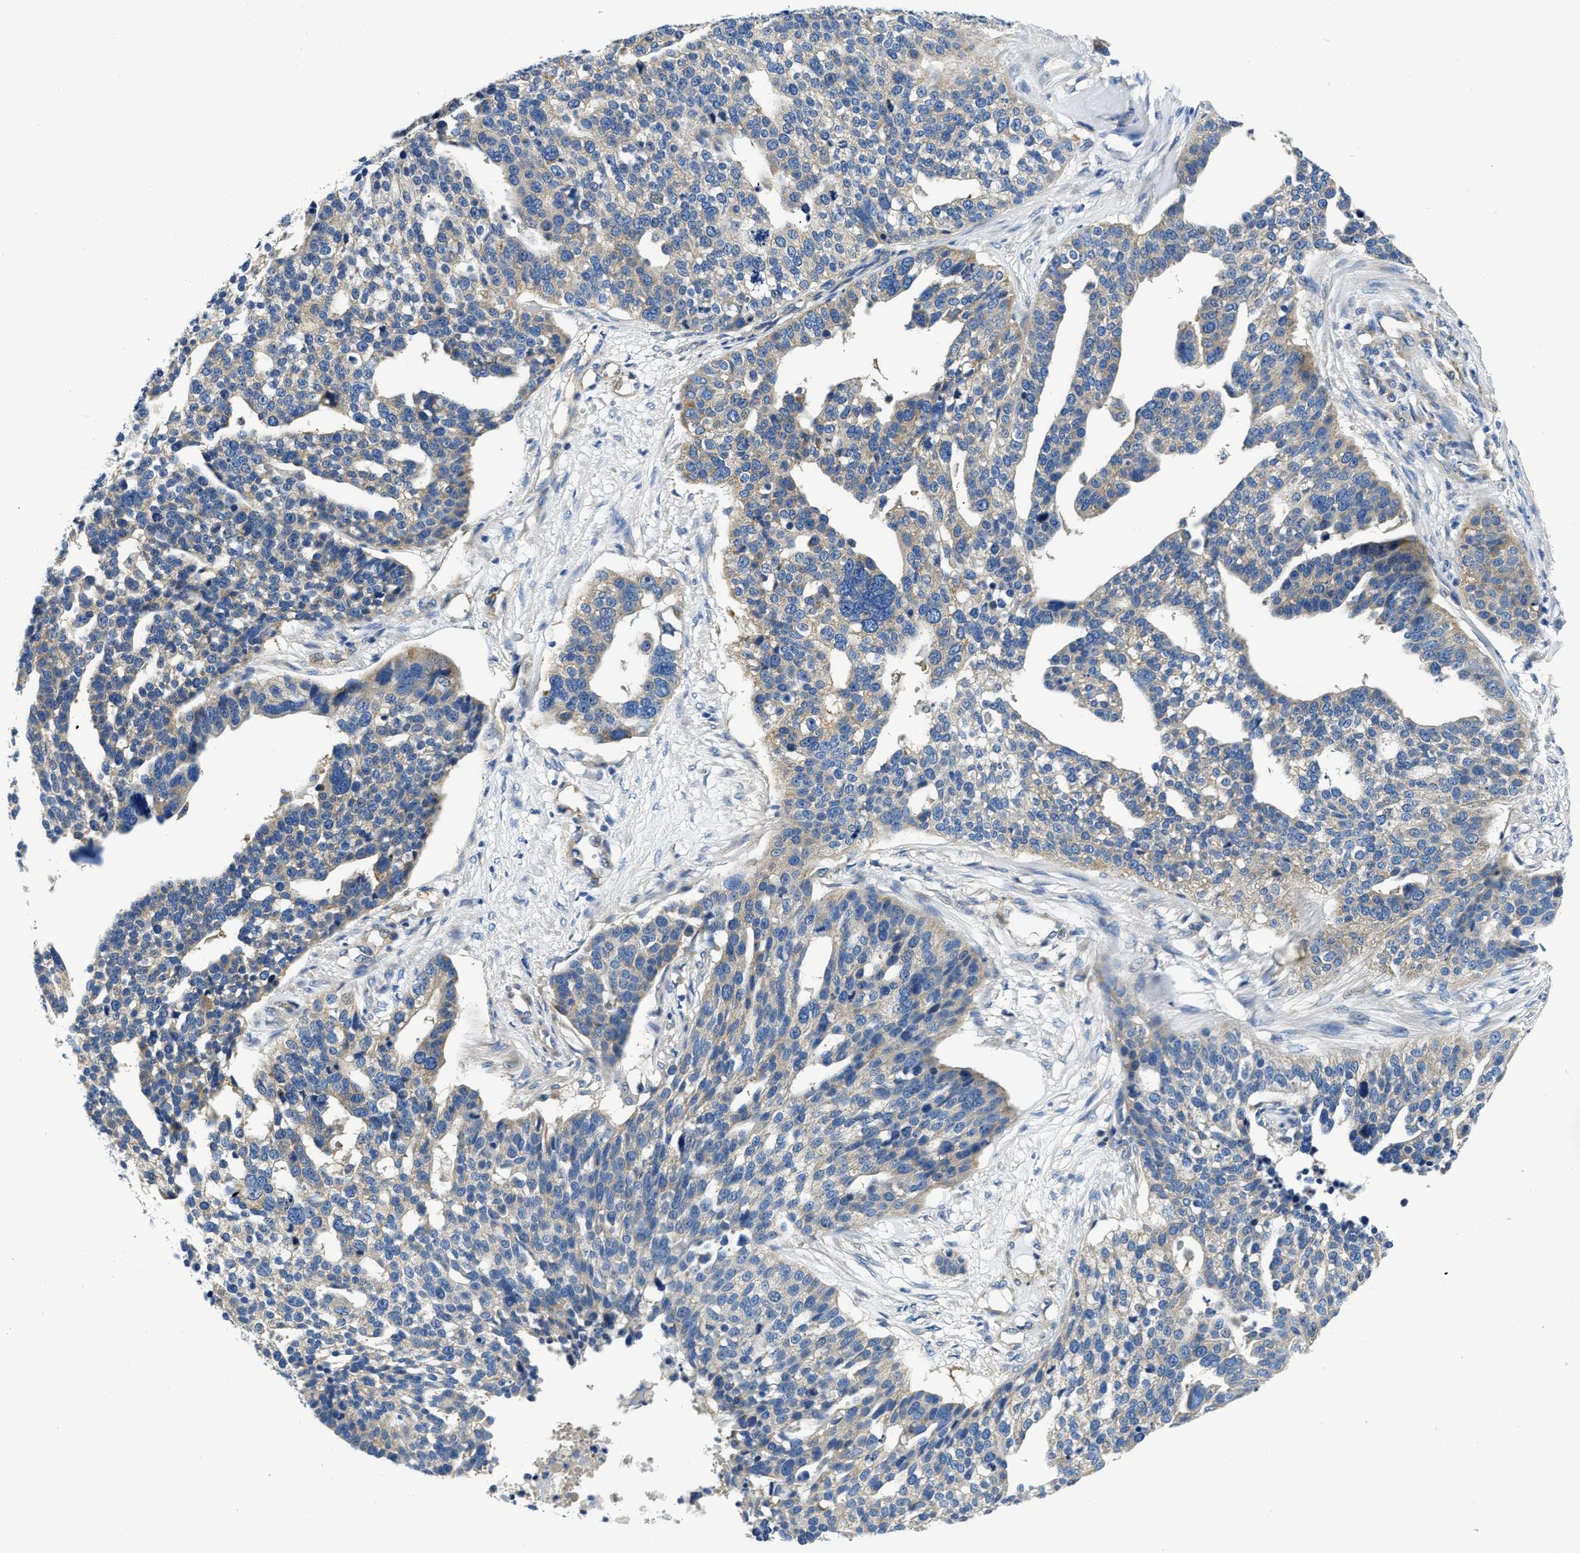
{"staining": {"intensity": "weak", "quantity": "25%-75%", "location": "cytoplasmic/membranous"}, "tissue": "ovarian cancer", "cell_type": "Tumor cells", "image_type": "cancer", "snomed": [{"axis": "morphology", "description": "Cystadenocarcinoma, serous, NOS"}, {"axis": "topography", "description": "Ovary"}], "caption": "Ovarian cancer stained with IHC reveals weak cytoplasmic/membranous expression in about 25%-75% of tumor cells. Using DAB (3,3'-diaminobenzidine) (brown) and hematoxylin (blue) stains, captured at high magnification using brightfield microscopy.", "gene": "CSDE1", "patient": {"sex": "female", "age": 59}}